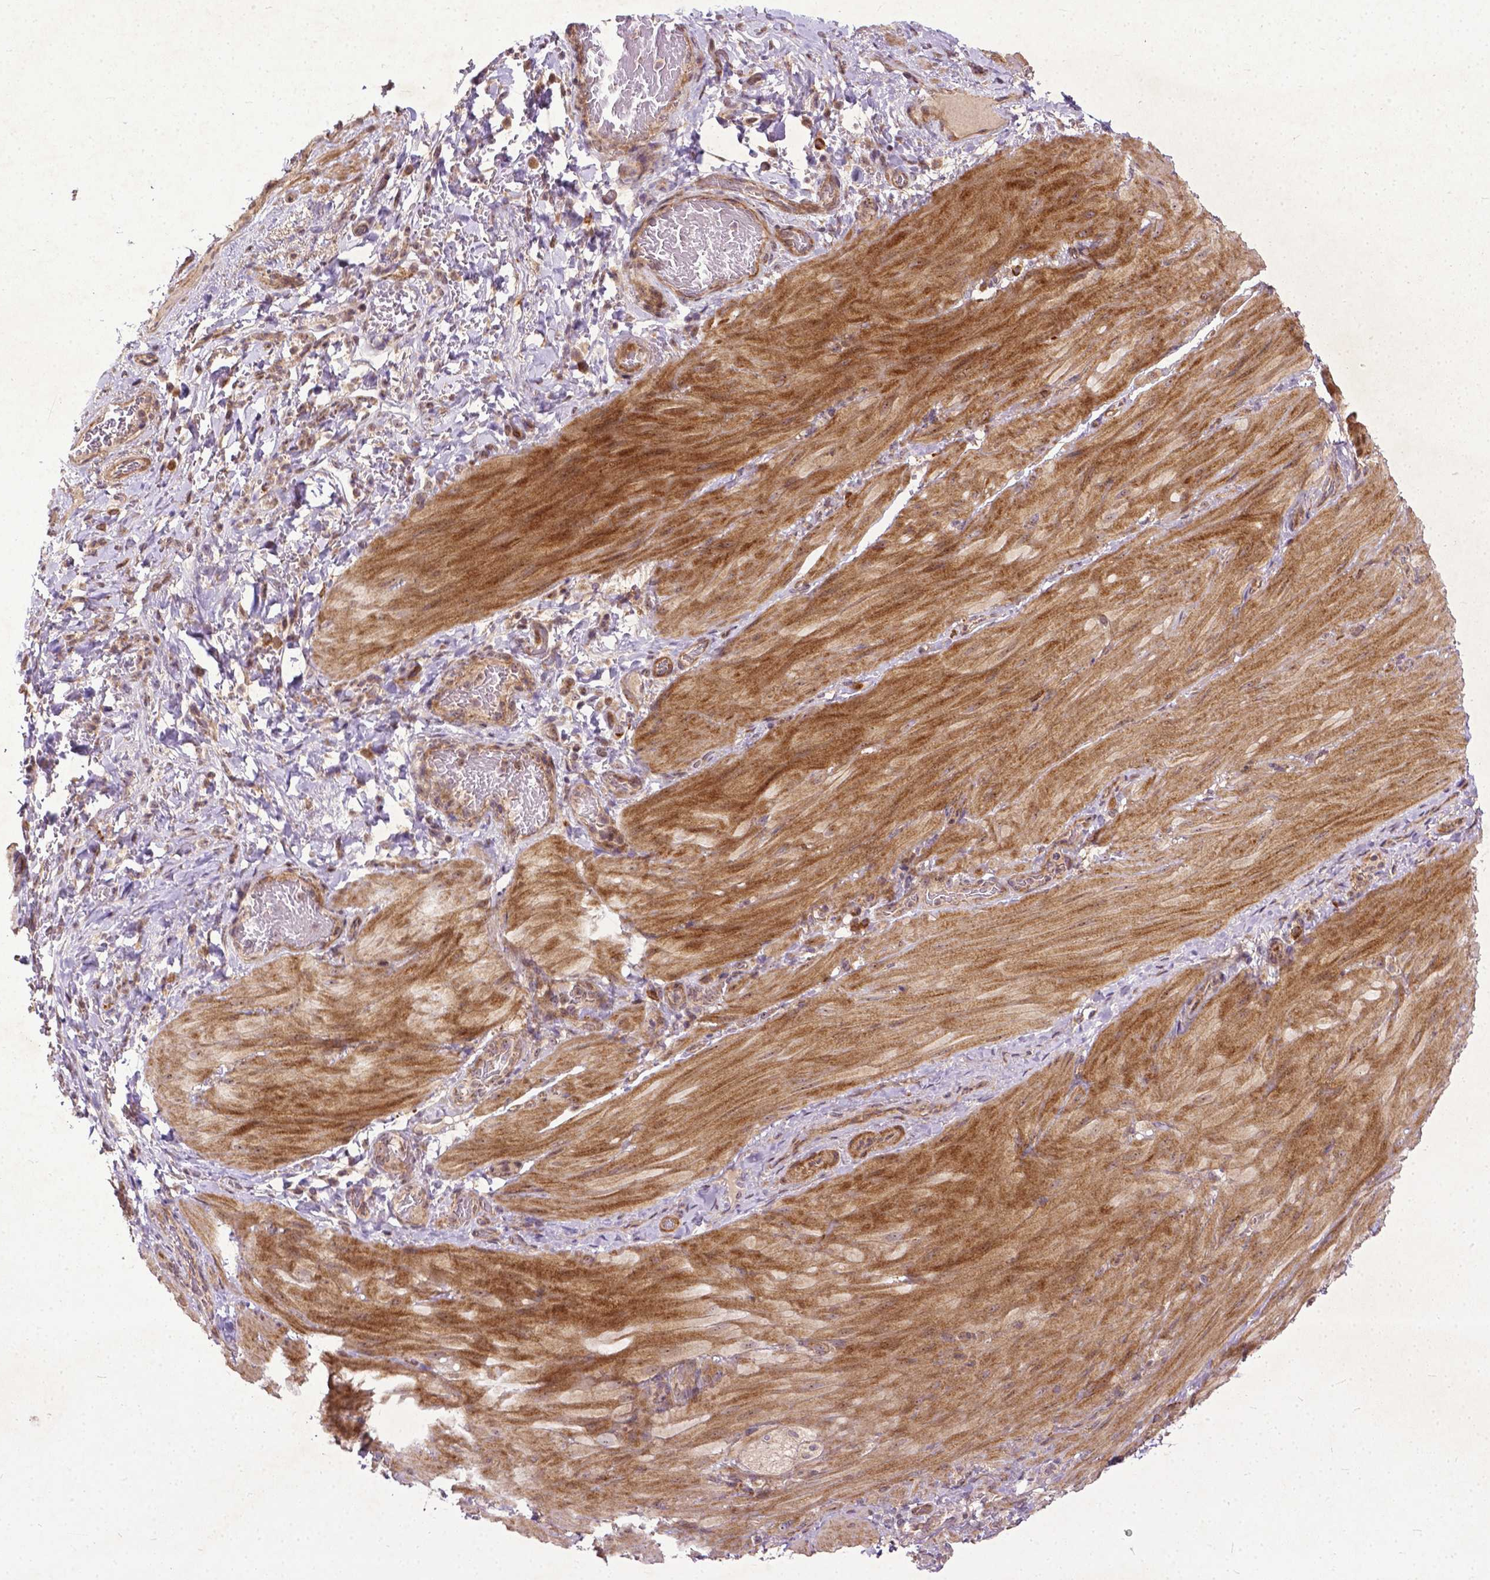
{"staining": {"intensity": "moderate", "quantity": "25%-75%", "location": "cytoplasmic/membranous"}, "tissue": "smooth muscle", "cell_type": "Smooth muscle cells", "image_type": "normal", "snomed": [{"axis": "morphology", "description": "Normal tissue, NOS"}, {"axis": "topography", "description": "Smooth muscle"}, {"axis": "topography", "description": "Colon"}], "caption": "Moderate cytoplasmic/membranous staining for a protein is present in approximately 25%-75% of smooth muscle cells of normal smooth muscle using immunohistochemistry.", "gene": "PARP3", "patient": {"sex": "male", "age": 73}}